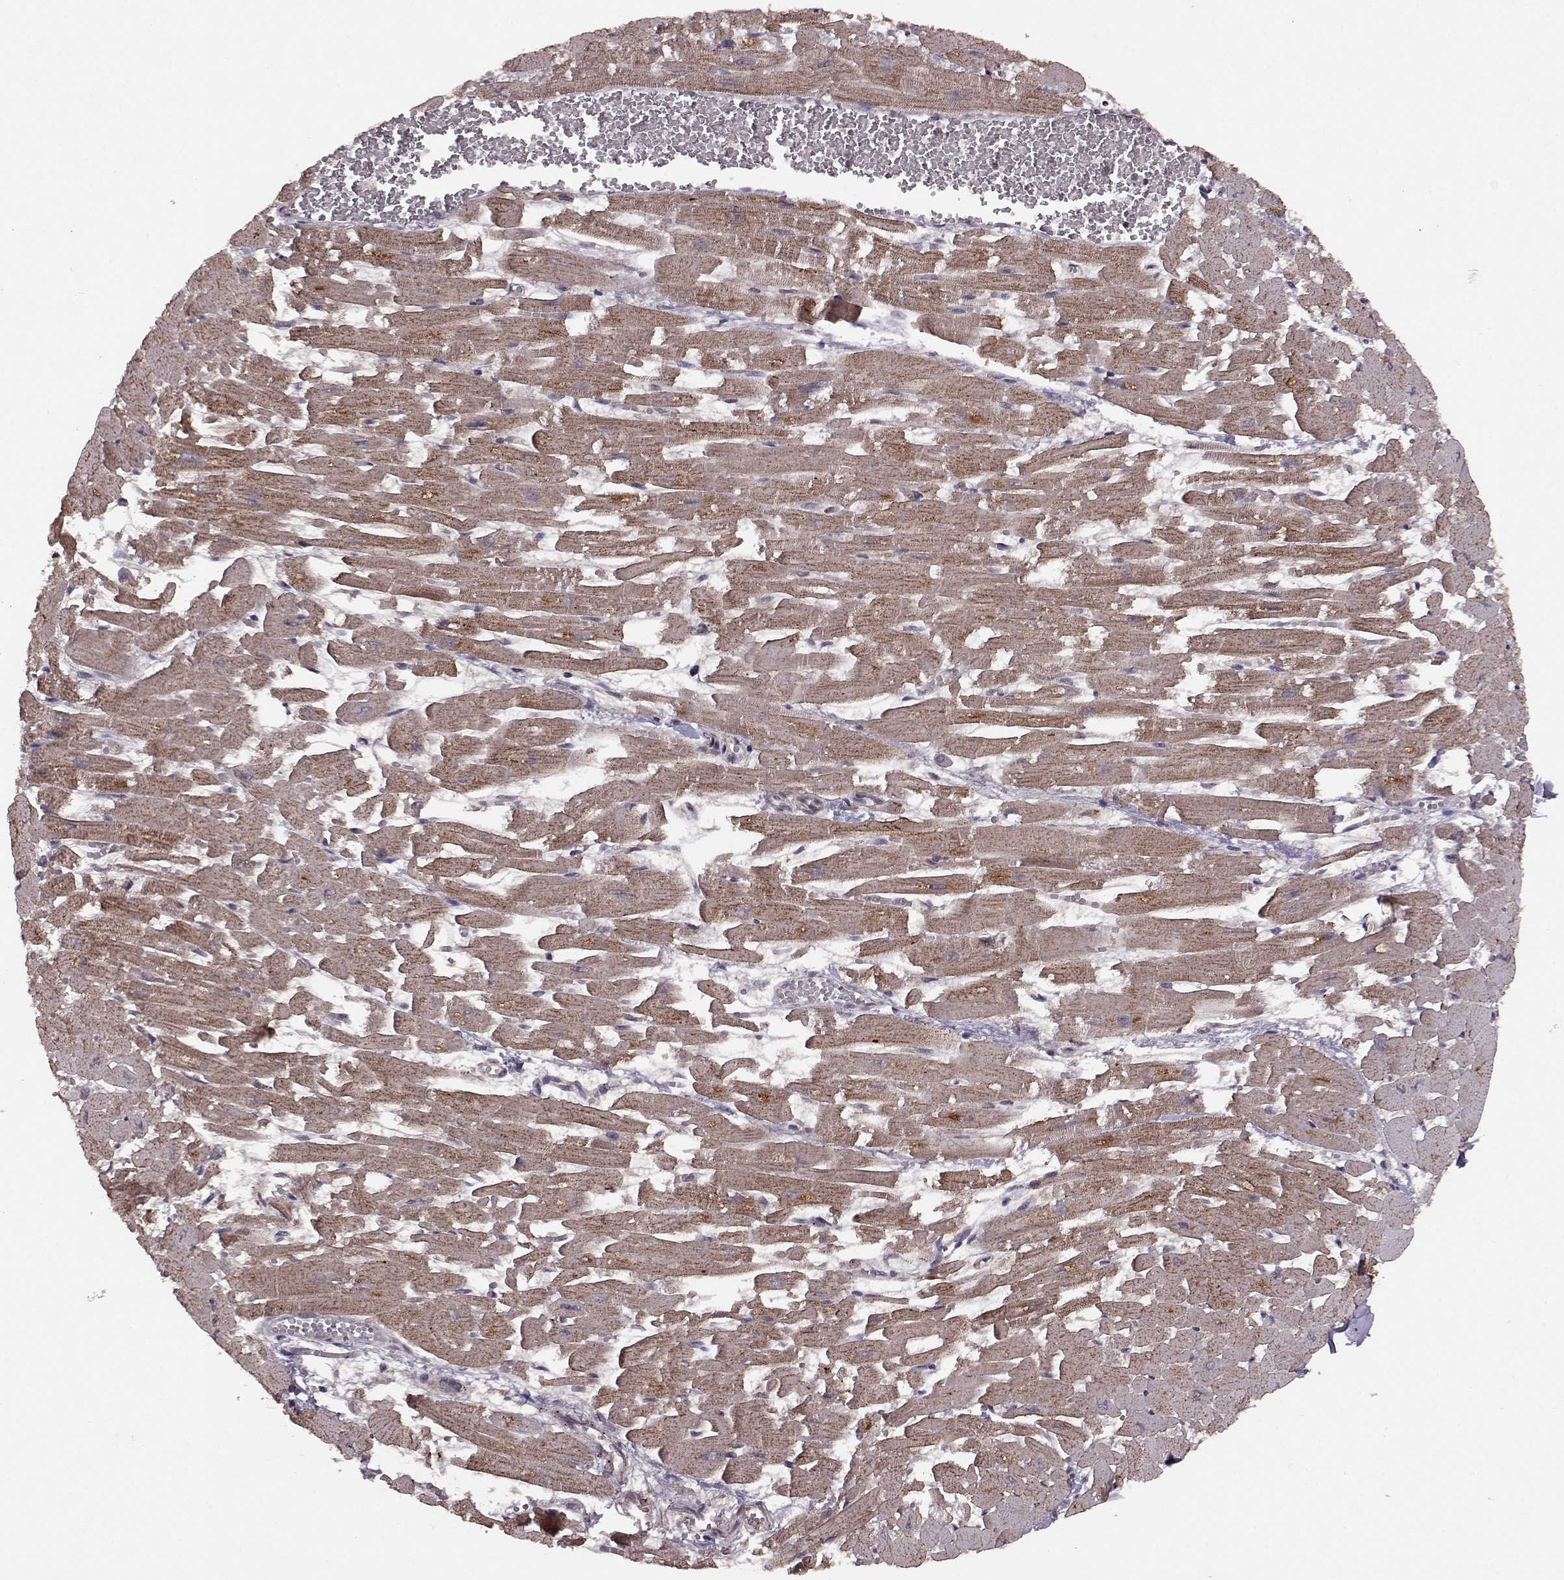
{"staining": {"intensity": "weak", "quantity": ">75%", "location": "cytoplasmic/membranous"}, "tissue": "heart muscle", "cell_type": "Cardiomyocytes", "image_type": "normal", "snomed": [{"axis": "morphology", "description": "Normal tissue, NOS"}, {"axis": "topography", "description": "Heart"}], "caption": "A brown stain labels weak cytoplasmic/membranous staining of a protein in cardiomyocytes of benign heart muscle. The protein of interest is stained brown, and the nuclei are stained in blue (DAB IHC with brightfield microscopy, high magnification).", "gene": "RRAGD", "patient": {"sex": "female", "age": 52}}